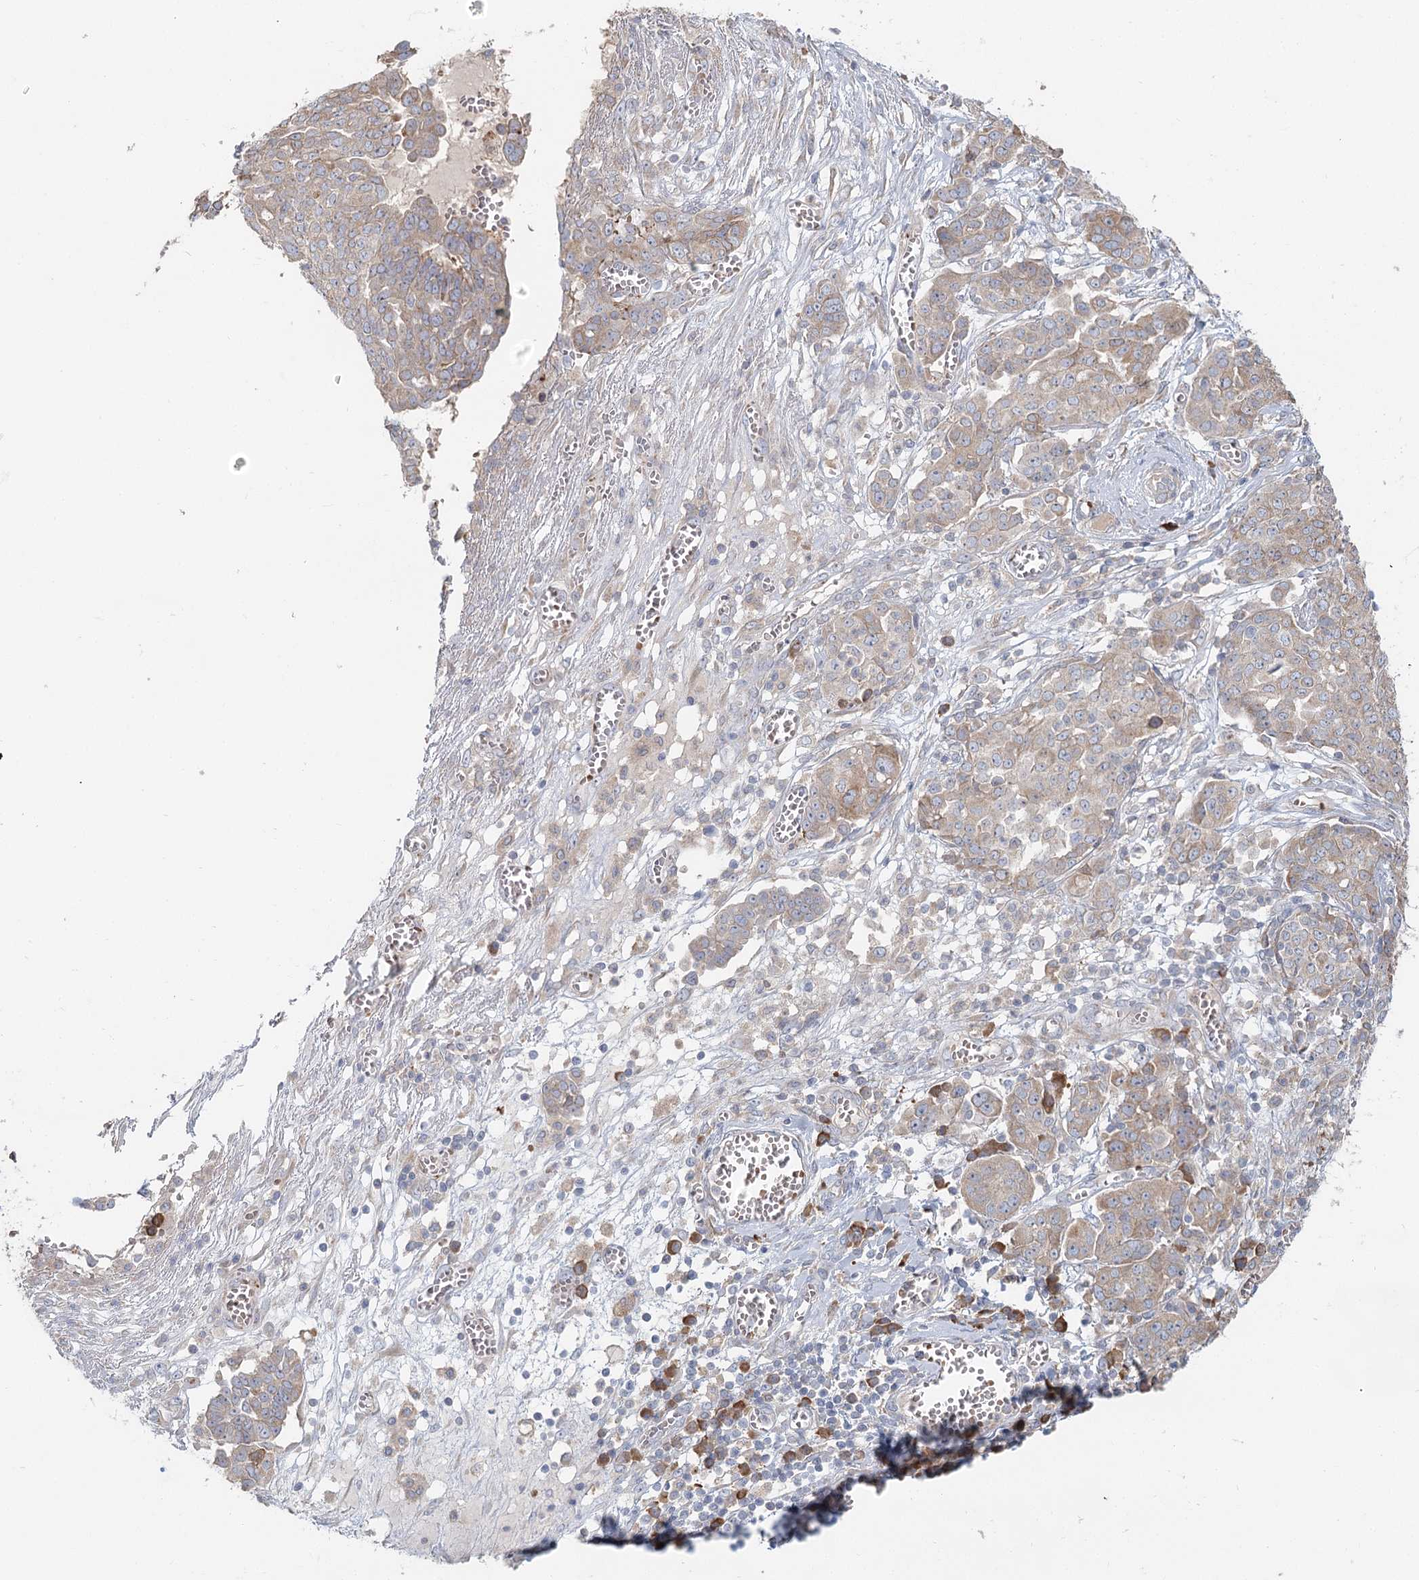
{"staining": {"intensity": "negative", "quantity": "none", "location": "none"}, "tissue": "ovarian cancer", "cell_type": "Tumor cells", "image_type": "cancer", "snomed": [{"axis": "morphology", "description": "Cystadenocarcinoma, serous, NOS"}, {"axis": "topography", "description": "Soft tissue"}, {"axis": "topography", "description": "Ovary"}], "caption": "Ovarian cancer was stained to show a protein in brown. There is no significant positivity in tumor cells.", "gene": "ANKRD16", "patient": {"sex": "female", "age": 57}}